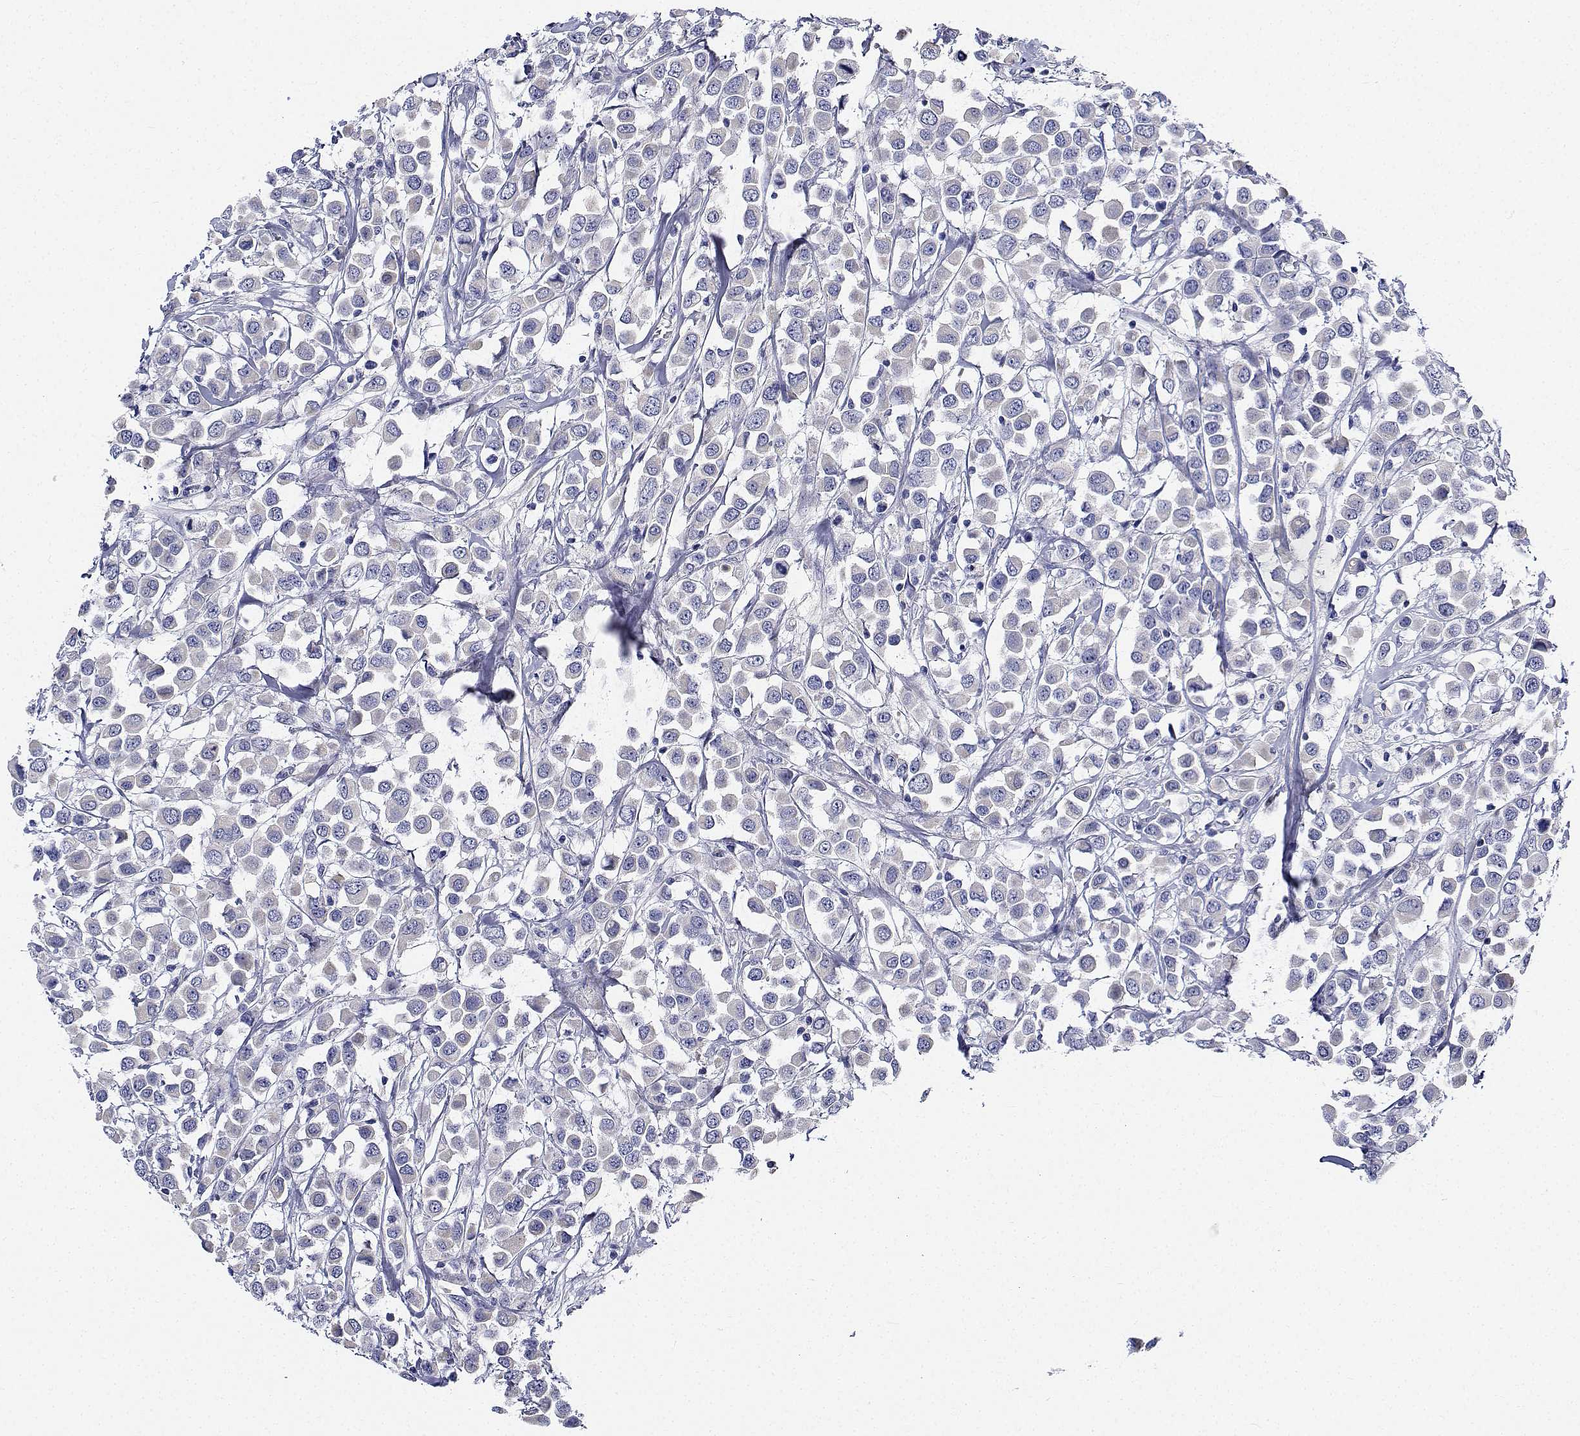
{"staining": {"intensity": "negative", "quantity": "none", "location": "none"}, "tissue": "breast cancer", "cell_type": "Tumor cells", "image_type": "cancer", "snomed": [{"axis": "morphology", "description": "Duct carcinoma"}, {"axis": "topography", "description": "Breast"}], "caption": "Immunohistochemistry of breast cancer reveals no staining in tumor cells.", "gene": "CDHR3", "patient": {"sex": "female", "age": 61}}